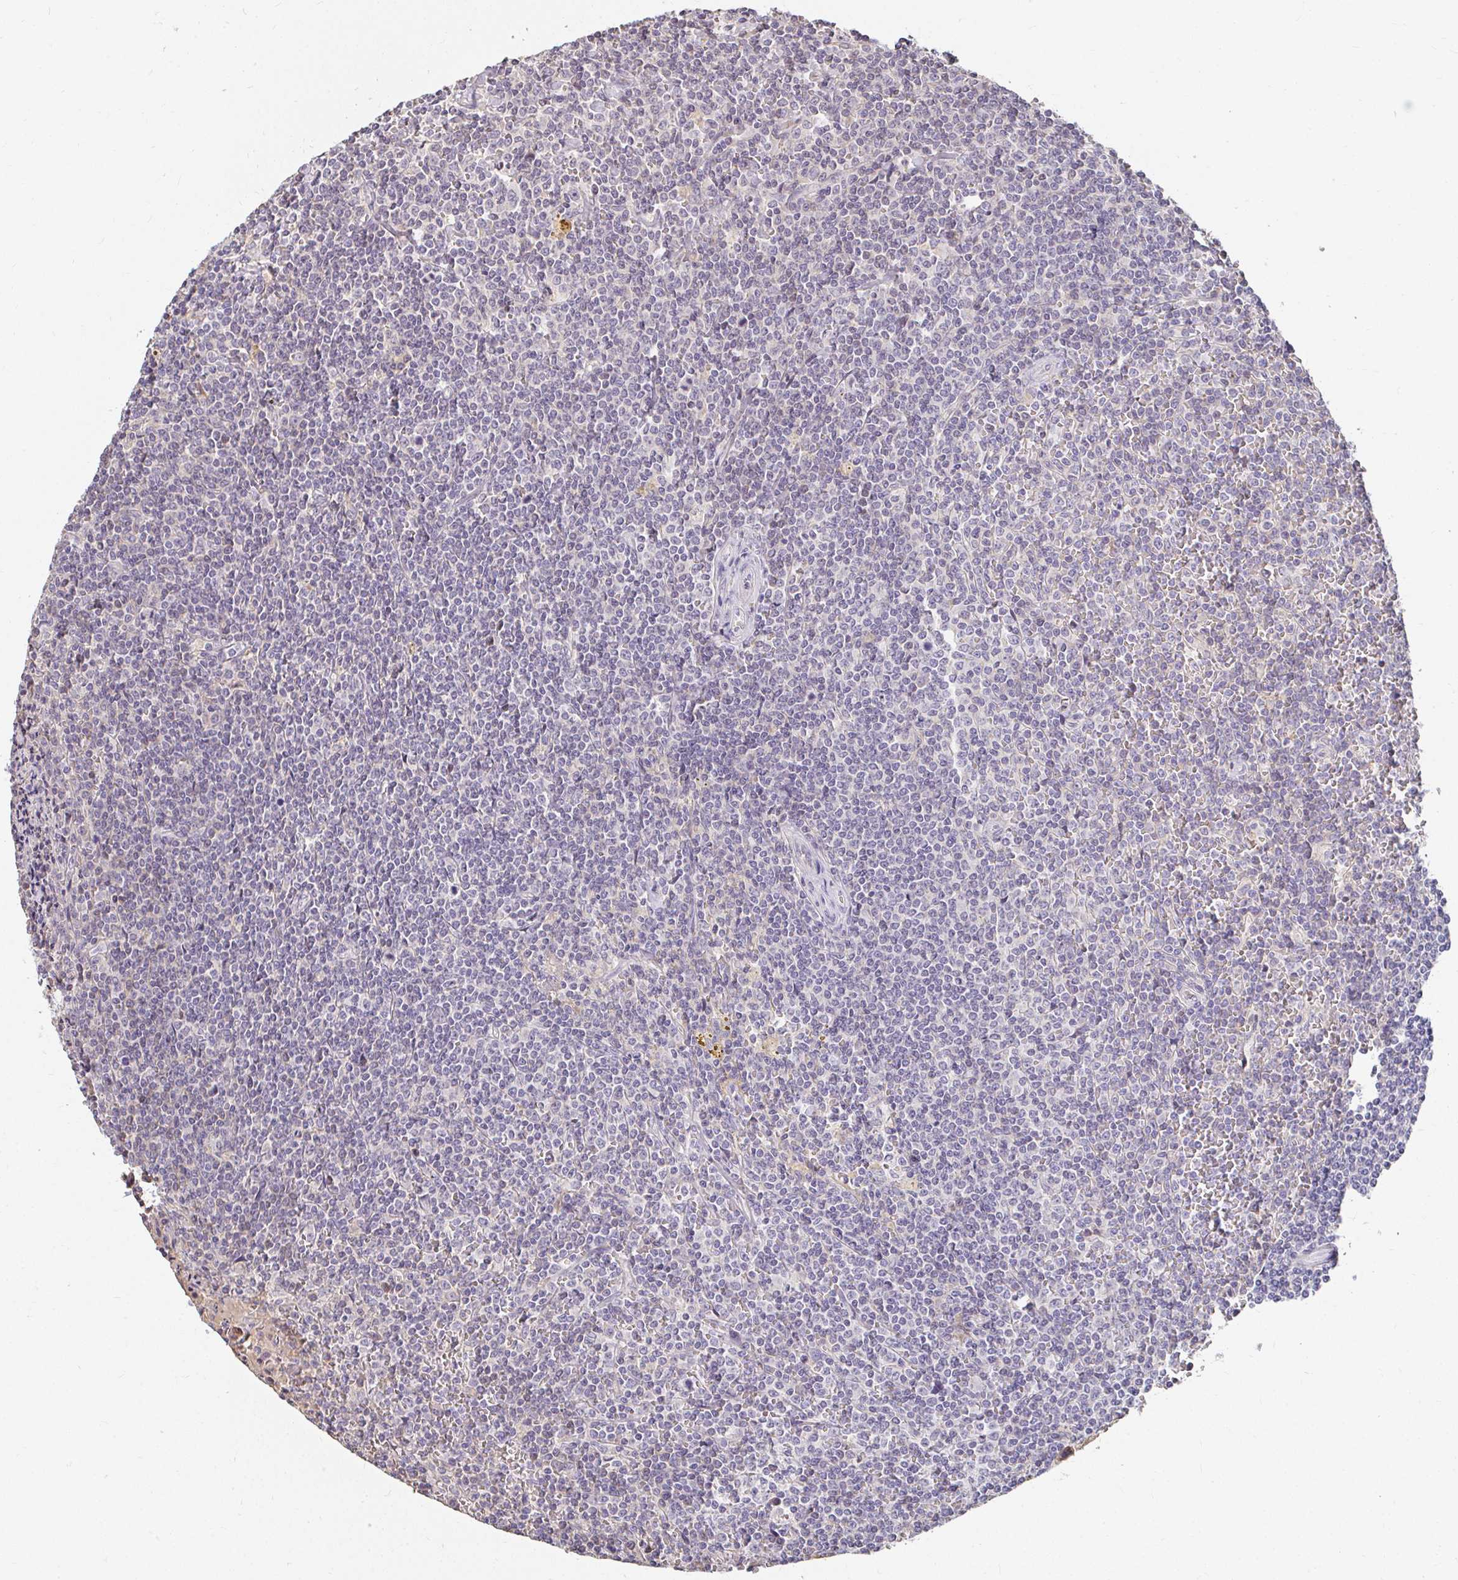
{"staining": {"intensity": "negative", "quantity": "none", "location": "none"}, "tissue": "lymphoma", "cell_type": "Tumor cells", "image_type": "cancer", "snomed": [{"axis": "morphology", "description": "Malignant lymphoma, non-Hodgkin's type, Low grade"}, {"axis": "topography", "description": "Spleen"}], "caption": "DAB immunohistochemical staining of human malignant lymphoma, non-Hodgkin's type (low-grade) exhibits no significant positivity in tumor cells.", "gene": "LOXL4", "patient": {"sex": "female", "age": 19}}